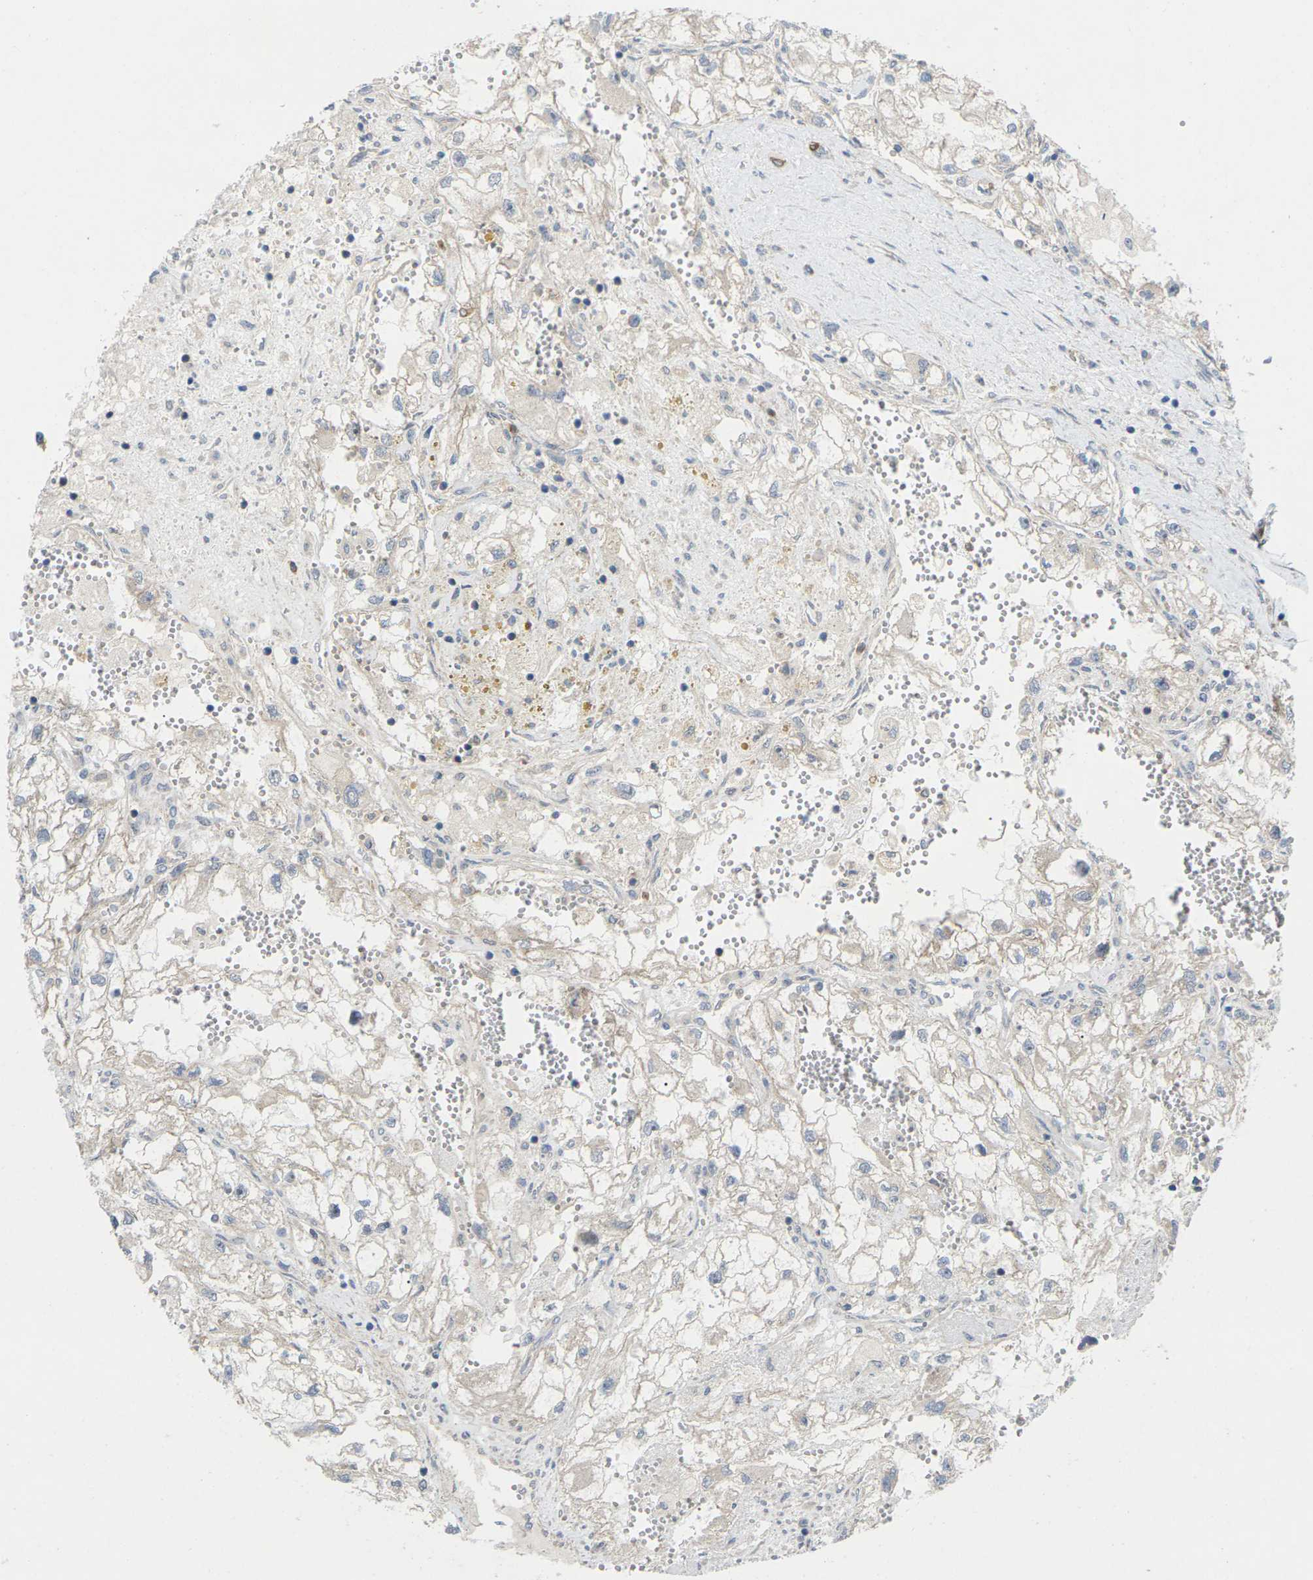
{"staining": {"intensity": "negative", "quantity": "none", "location": "none"}, "tissue": "renal cancer", "cell_type": "Tumor cells", "image_type": "cancer", "snomed": [{"axis": "morphology", "description": "Adenocarcinoma, NOS"}, {"axis": "topography", "description": "Kidney"}], "caption": "Adenocarcinoma (renal) stained for a protein using immunohistochemistry (IHC) displays no expression tumor cells.", "gene": "TIAM1", "patient": {"sex": "female", "age": 70}}